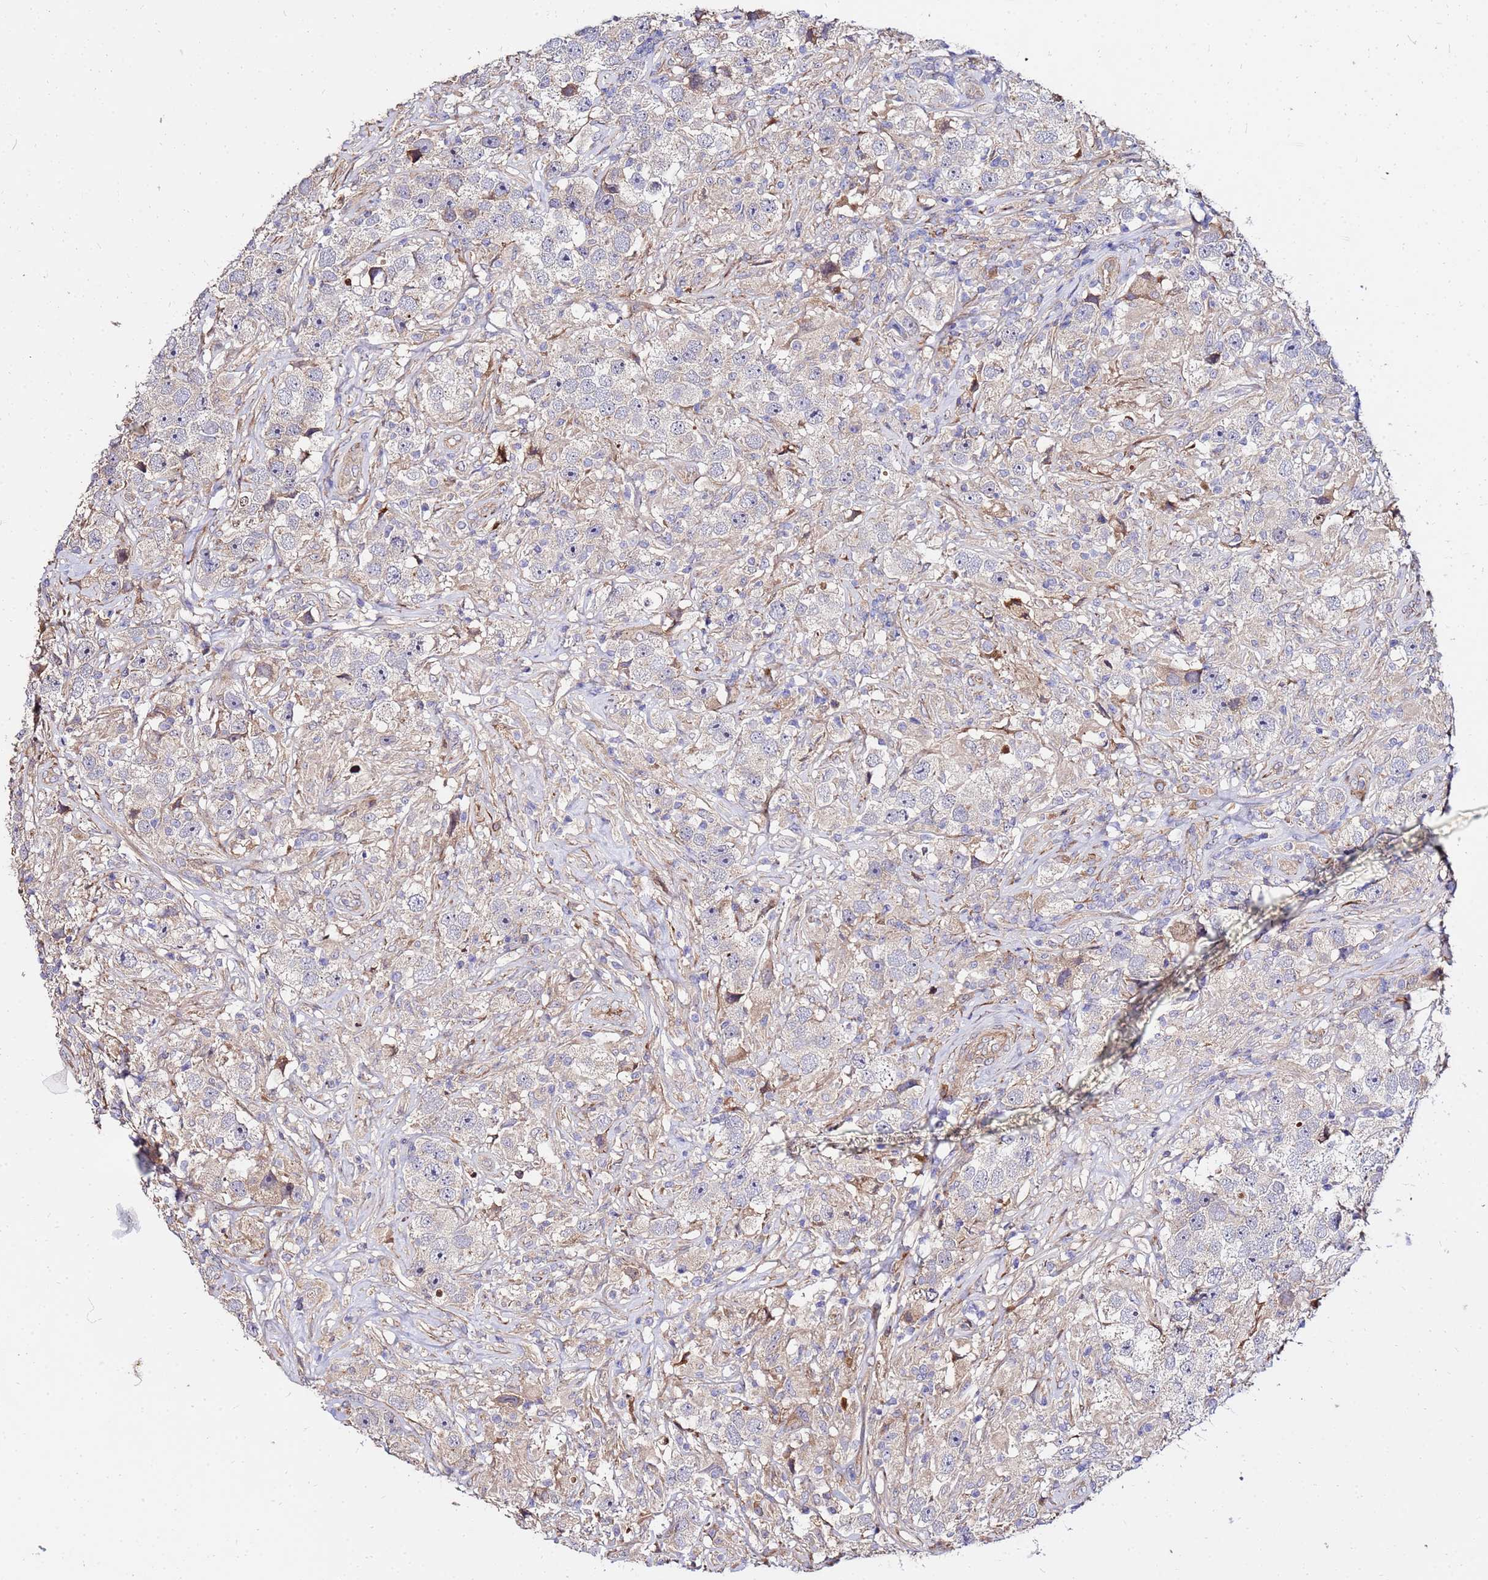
{"staining": {"intensity": "negative", "quantity": "none", "location": "none"}, "tissue": "testis cancer", "cell_type": "Tumor cells", "image_type": "cancer", "snomed": [{"axis": "morphology", "description": "Seminoma, NOS"}, {"axis": "topography", "description": "Testis"}], "caption": "This is an immunohistochemistry (IHC) image of human testis cancer. There is no staining in tumor cells.", "gene": "WWC2", "patient": {"sex": "male", "age": 49}}